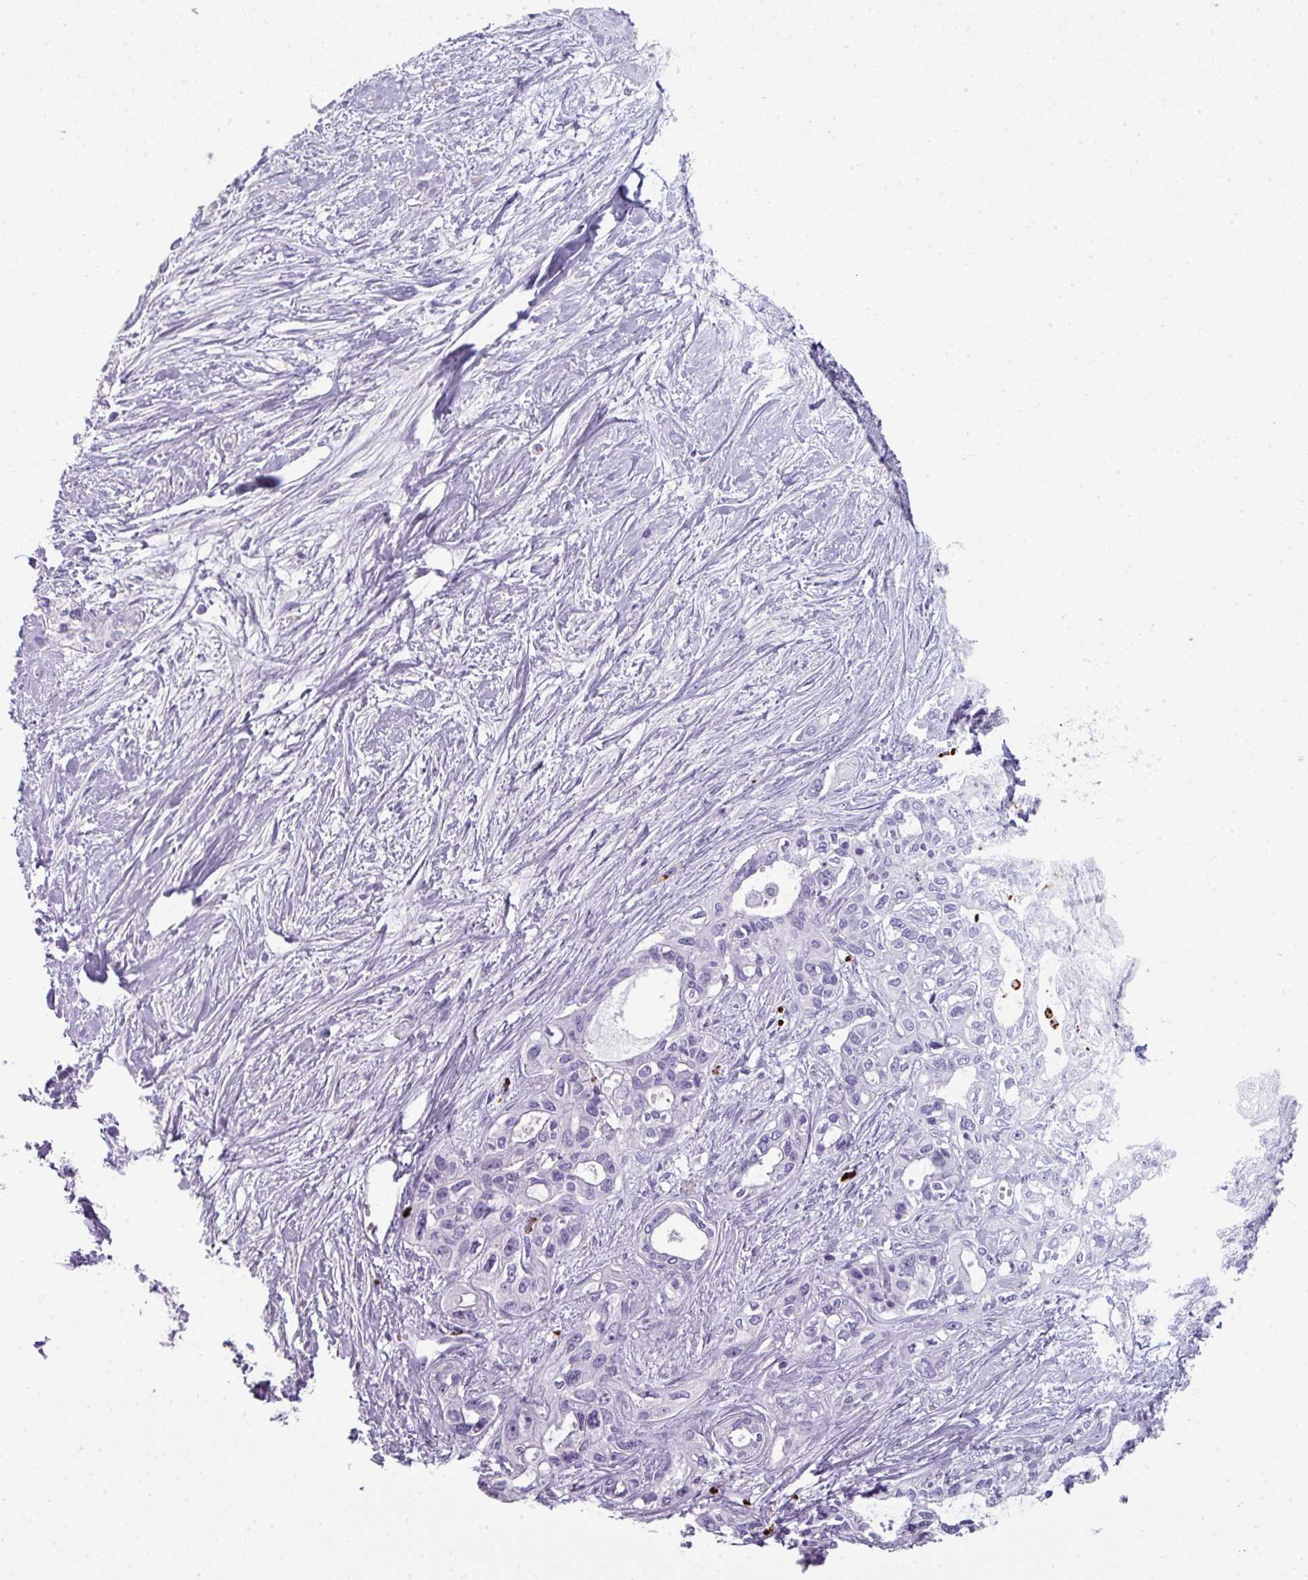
{"staining": {"intensity": "negative", "quantity": "none", "location": "none"}, "tissue": "pancreatic cancer", "cell_type": "Tumor cells", "image_type": "cancer", "snomed": [{"axis": "morphology", "description": "Adenocarcinoma, NOS"}, {"axis": "topography", "description": "Pancreas"}], "caption": "Immunohistochemical staining of pancreatic cancer exhibits no significant positivity in tumor cells.", "gene": "CTSG", "patient": {"sex": "female", "age": 50}}